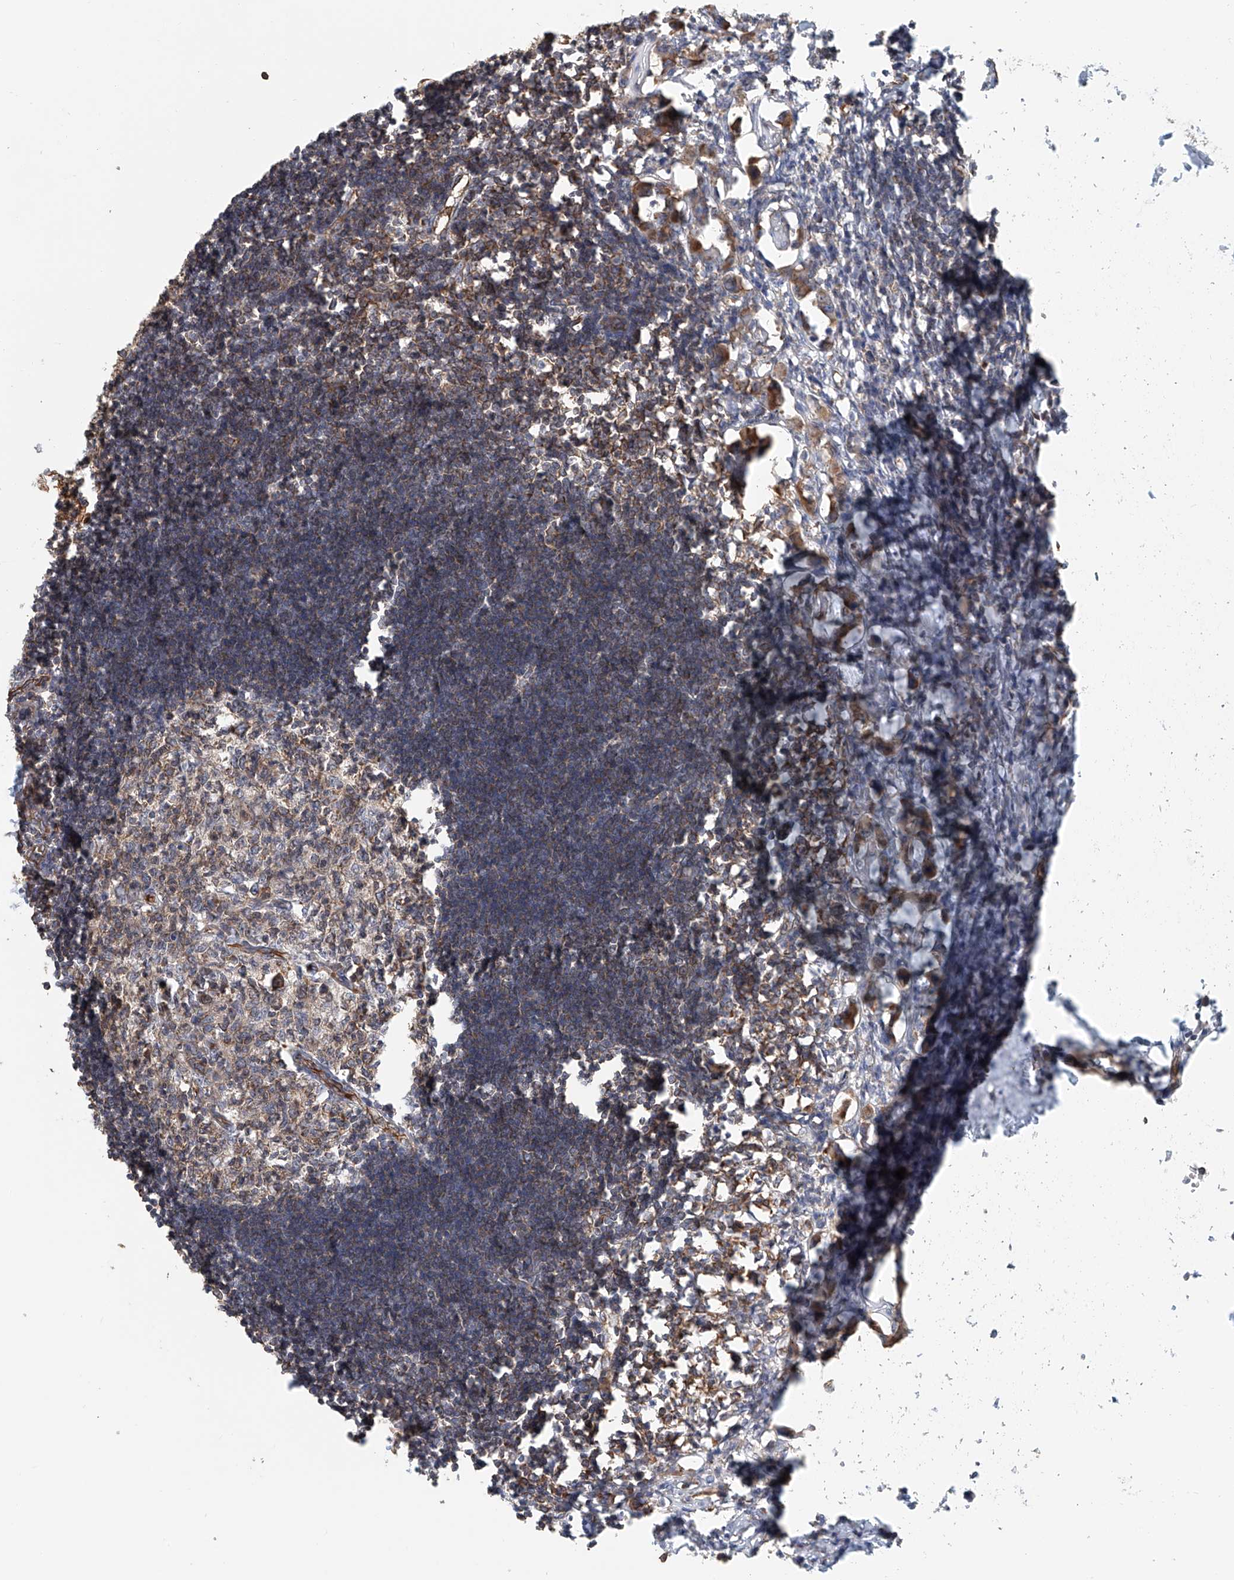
{"staining": {"intensity": "weak", "quantity": "25%-75%", "location": "cytoplasmic/membranous"}, "tissue": "lymph node", "cell_type": "Germinal center cells", "image_type": "normal", "snomed": [{"axis": "morphology", "description": "Normal tissue, NOS"}, {"axis": "morphology", "description": "Malignant melanoma, Metastatic site"}, {"axis": "topography", "description": "Lymph node"}], "caption": "Normal lymph node was stained to show a protein in brown. There is low levels of weak cytoplasmic/membranous staining in approximately 25%-75% of germinal center cells.", "gene": "FRYL", "patient": {"sex": "male", "age": 41}}